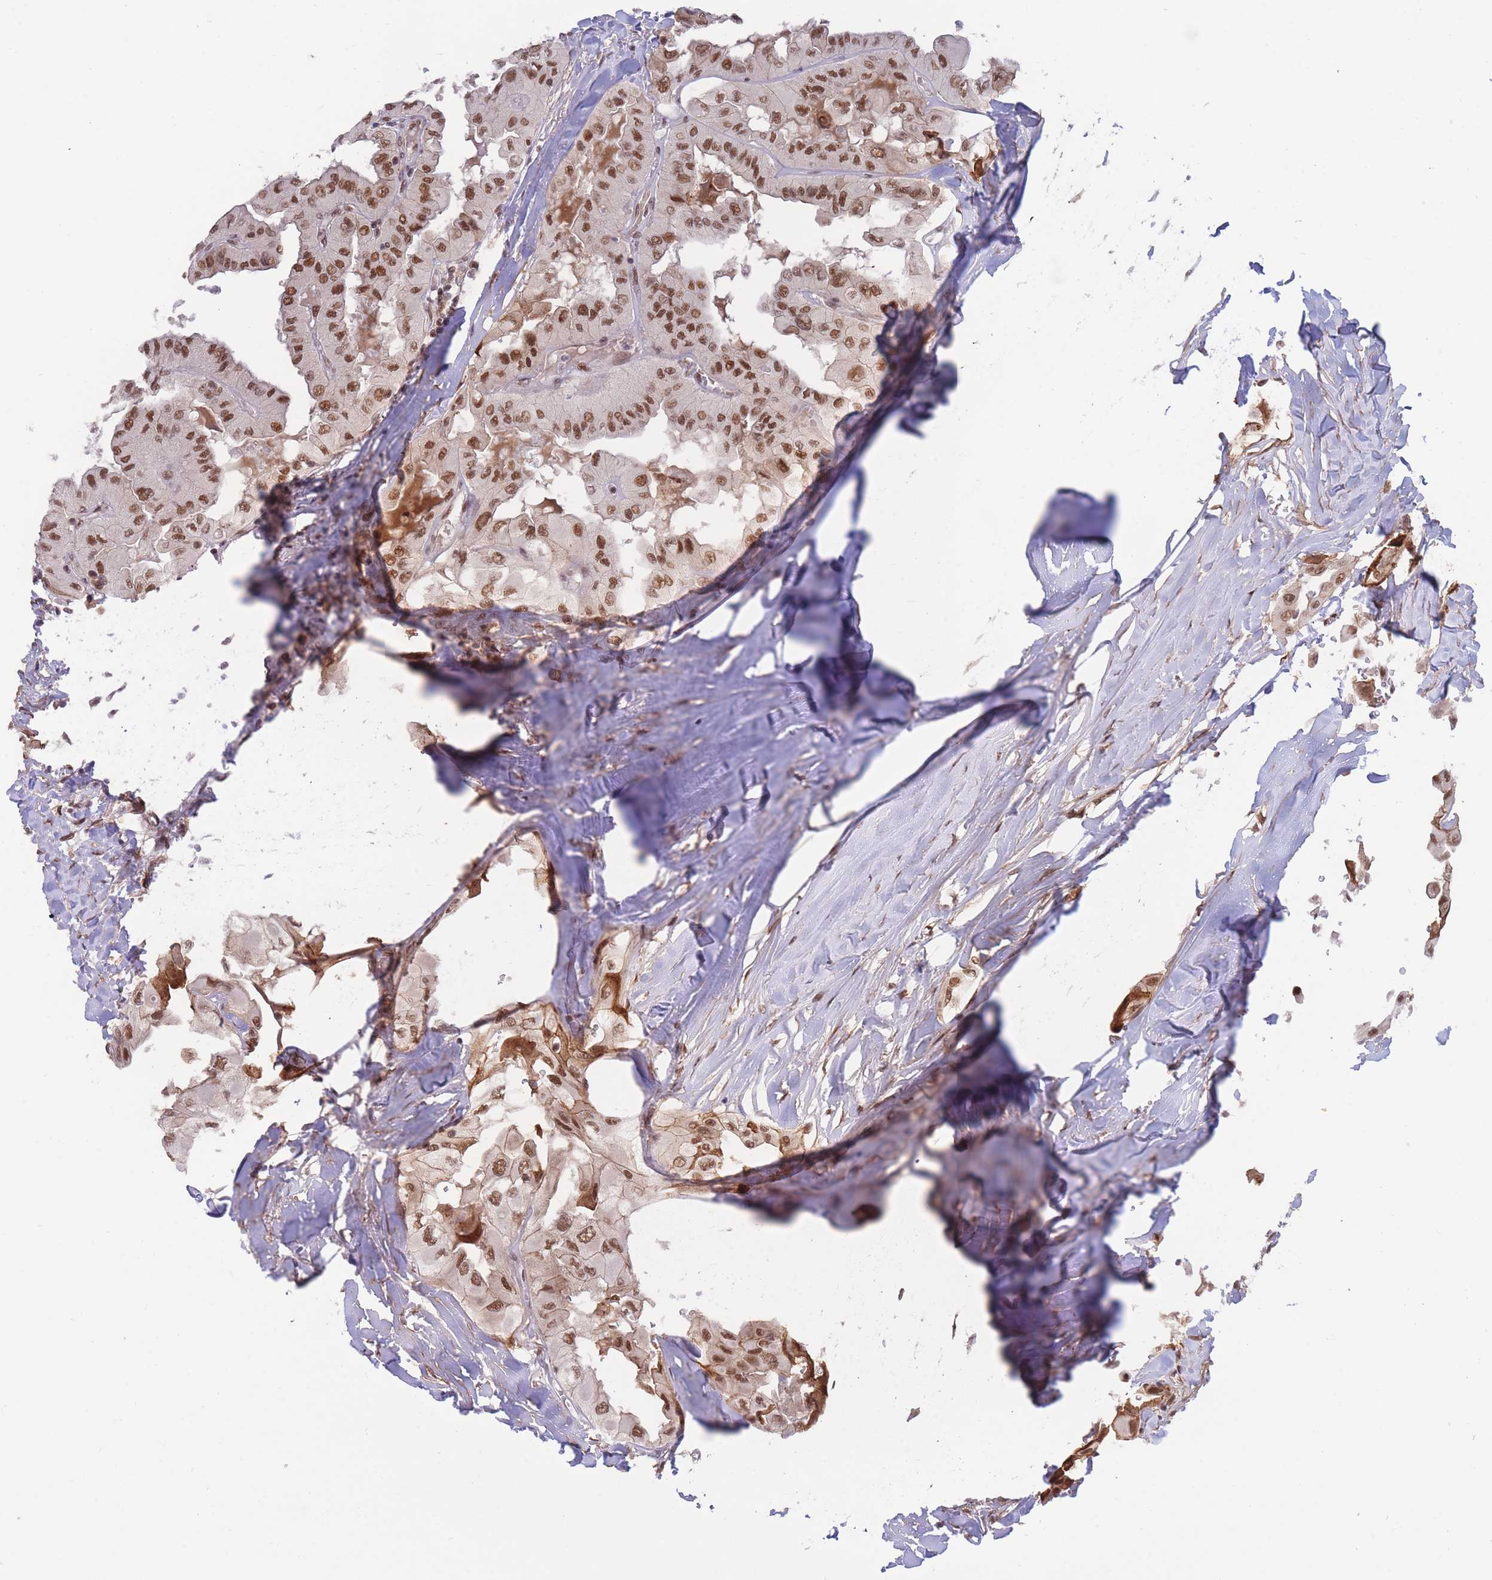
{"staining": {"intensity": "strong", "quantity": ">75%", "location": "cytoplasmic/membranous,nuclear"}, "tissue": "thyroid cancer", "cell_type": "Tumor cells", "image_type": "cancer", "snomed": [{"axis": "morphology", "description": "Normal tissue, NOS"}, {"axis": "morphology", "description": "Papillary adenocarcinoma, NOS"}, {"axis": "topography", "description": "Thyroid gland"}], "caption": "A photomicrograph of human thyroid cancer stained for a protein reveals strong cytoplasmic/membranous and nuclear brown staining in tumor cells.", "gene": "BOD1L1", "patient": {"sex": "female", "age": 59}}